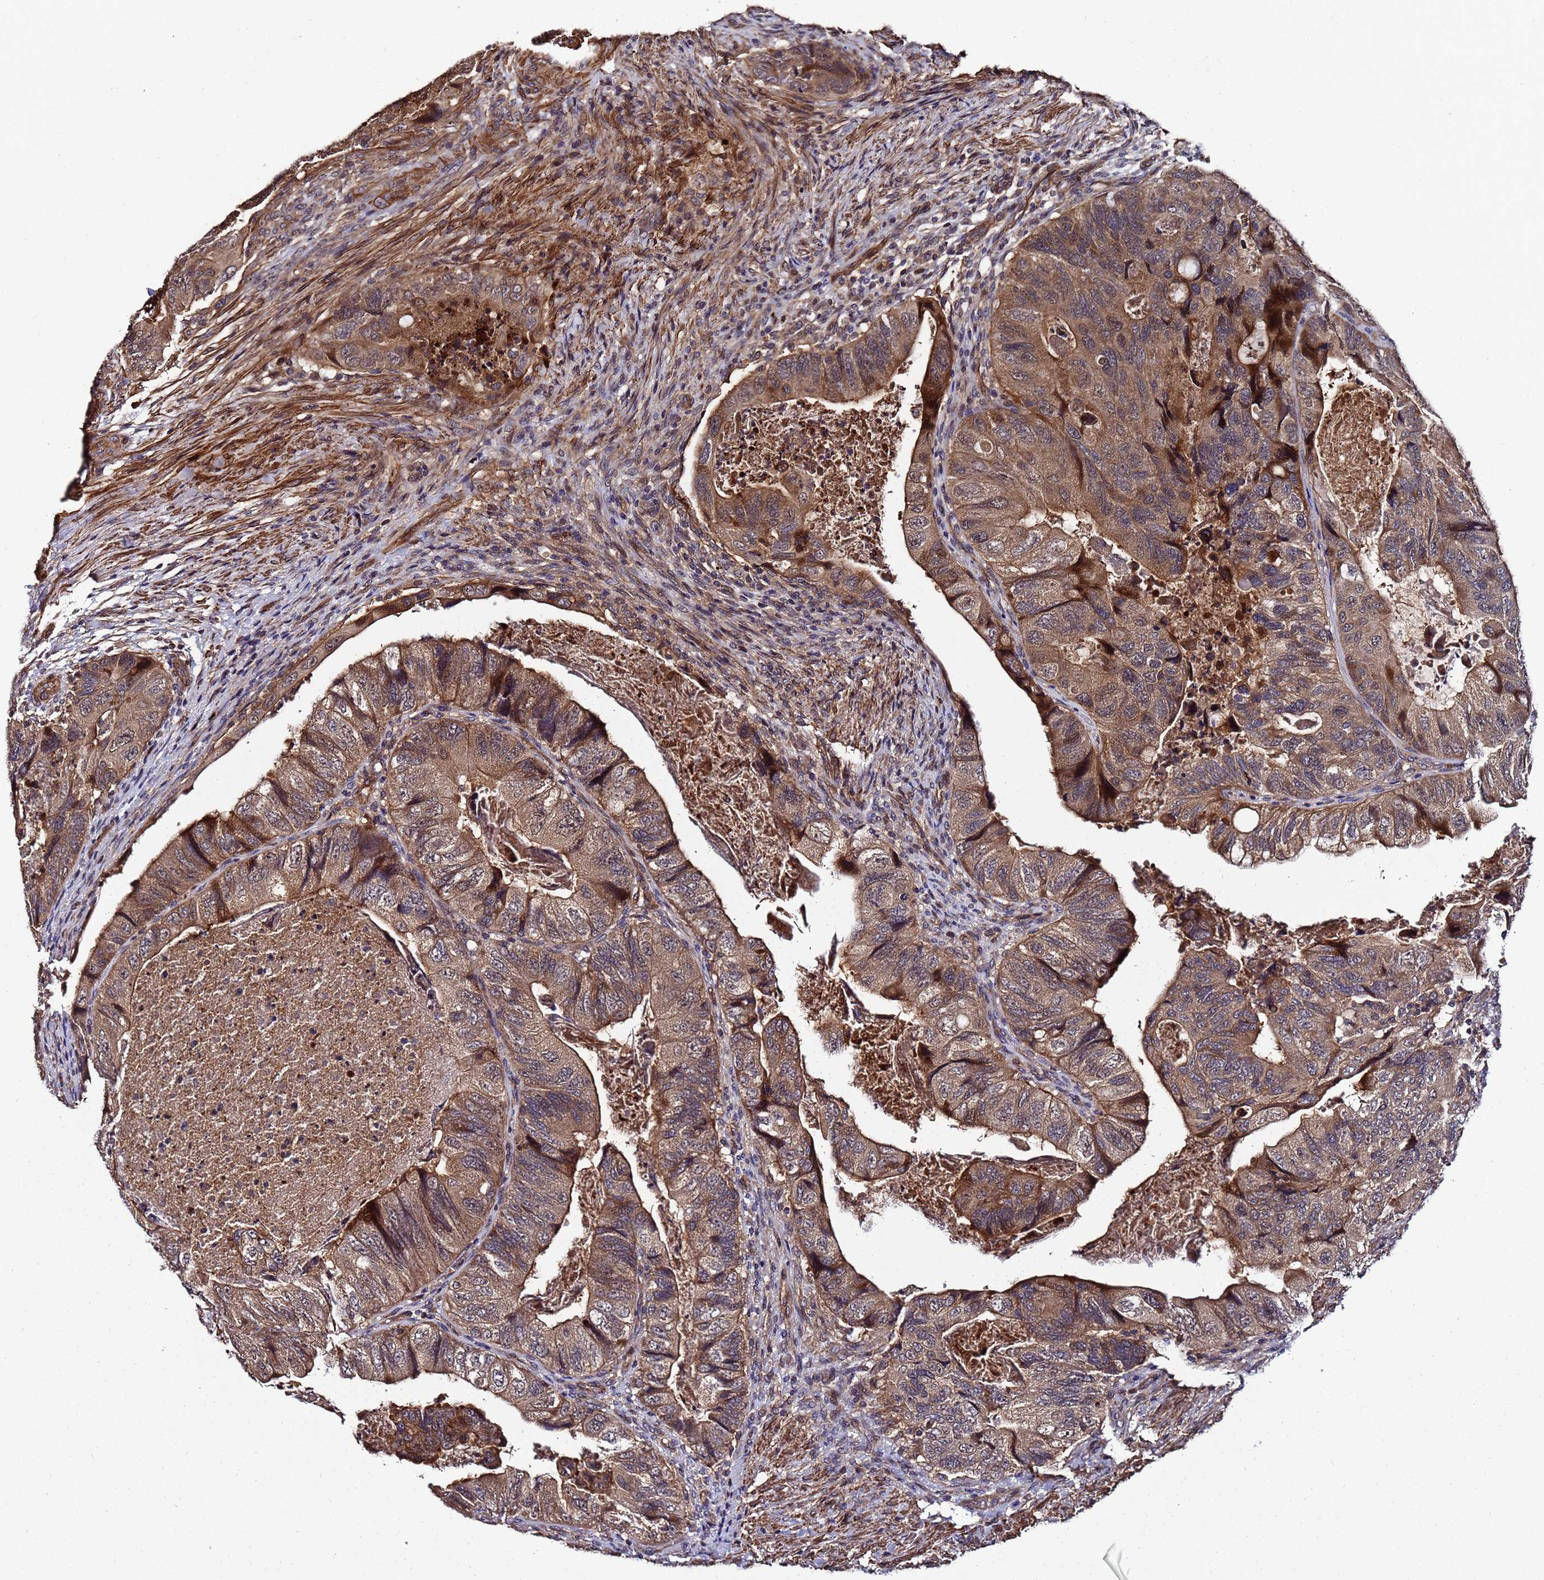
{"staining": {"intensity": "strong", "quantity": "25%-75%", "location": "cytoplasmic/membranous"}, "tissue": "colorectal cancer", "cell_type": "Tumor cells", "image_type": "cancer", "snomed": [{"axis": "morphology", "description": "Adenocarcinoma, NOS"}, {"axis": "topography", "description": "Rectum"}], "caption": "Protein expression analysis of human colorectal adenocarcinoma reveals strong cytoplasmic/membranous staining in approximately 25%-75% of tumor cells.", "gene": "GSTCD", "patient": {"sex": "male", "age": 63}}